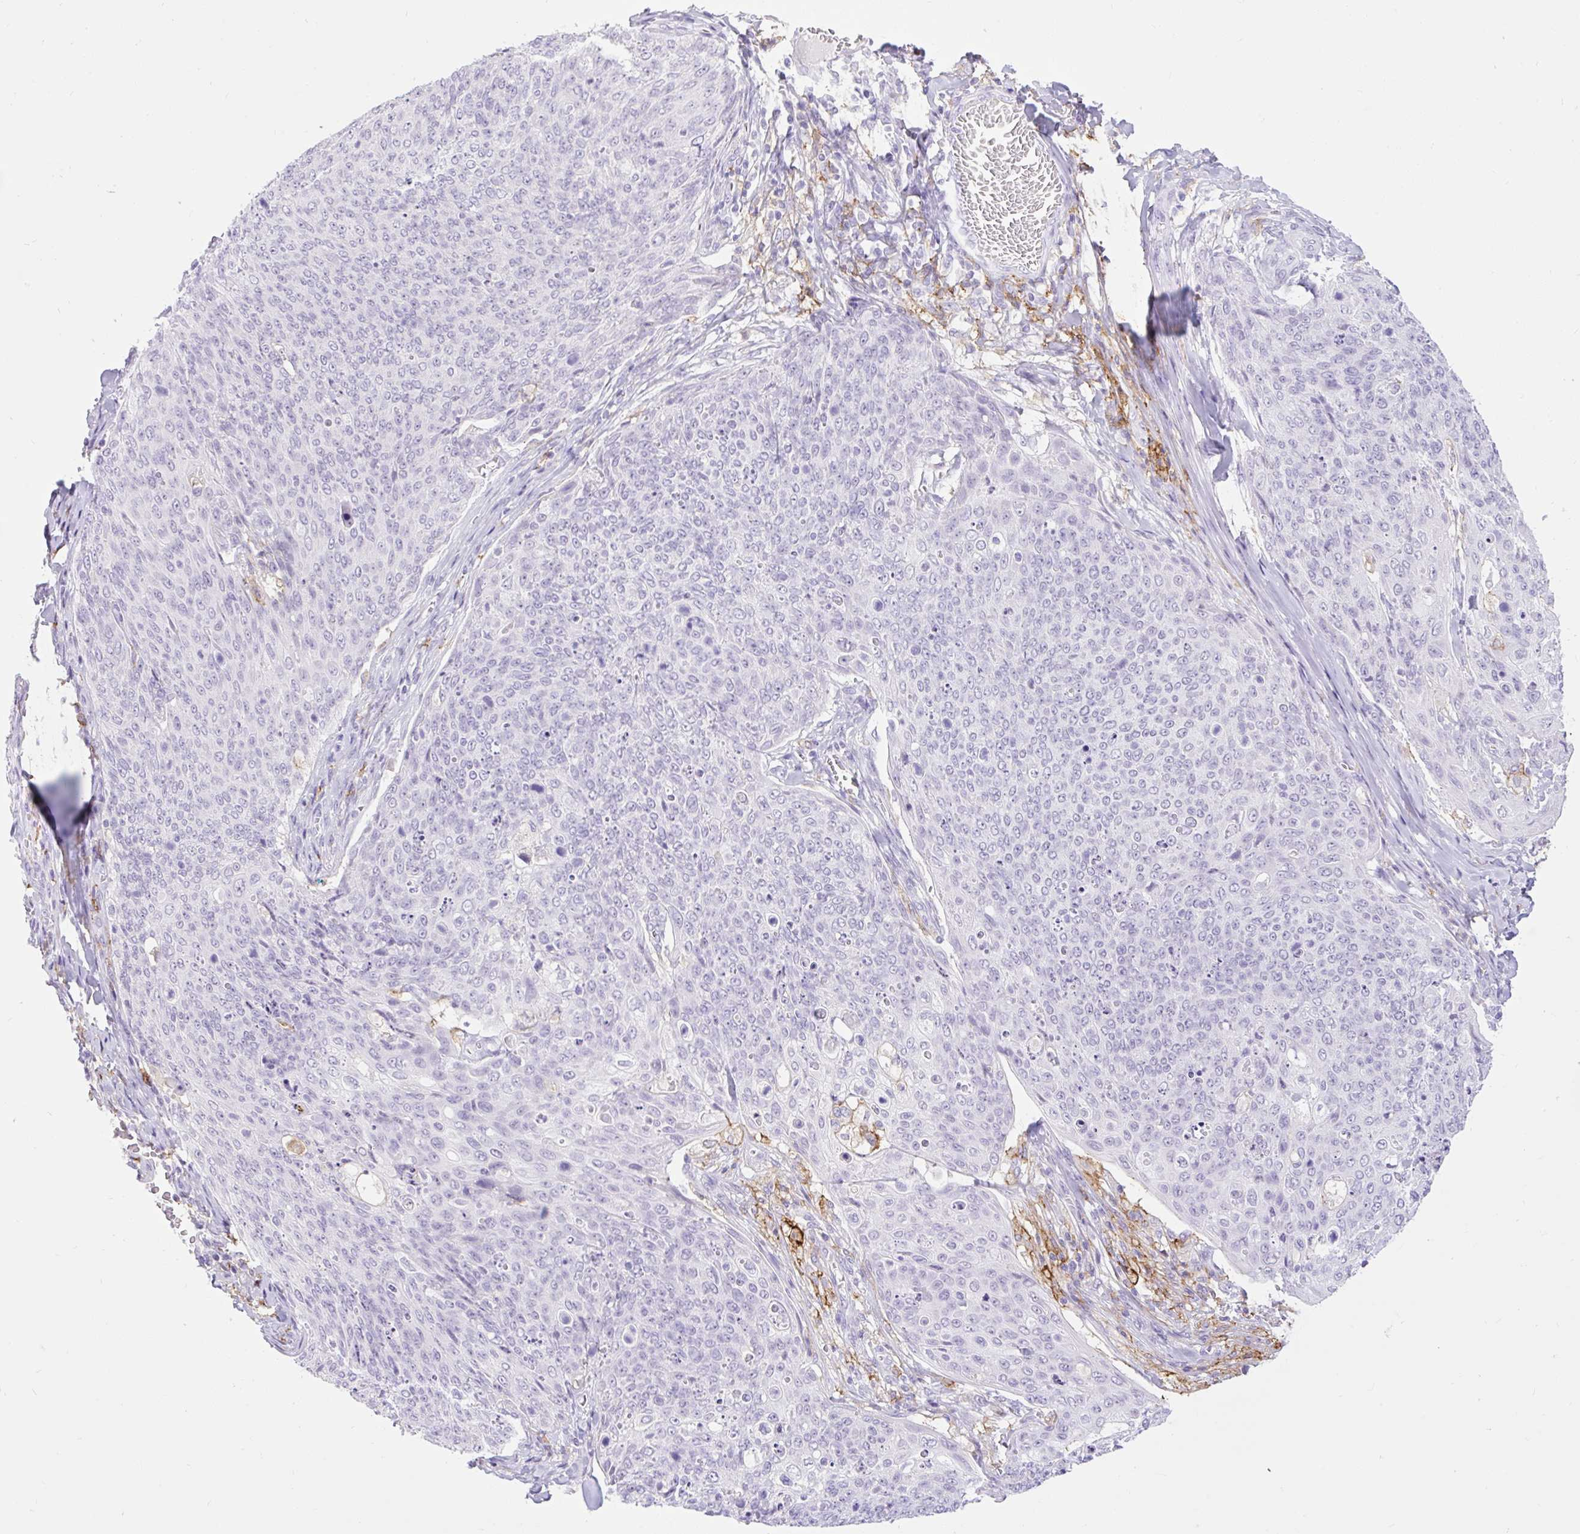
{"staining": {"intensity": "negative", "quantity": "none", "location": "none"}, "tissue": "skin cancer", "cell_type": "Tumor cells", "image_type": "cancer", "snomed": [{"axis": "morphology", "description": "Squamous cell carcinoma, NOS"}, {"axis": "topography", "description": "Skin"}, {"axis": "topography", "description": "Vulva"}], "caption": "Immunohistochemistry micrograph of neoplastic tissue: squamous cell carcinoma (skin) stained with DAB displays no significant protein staining in tumor cells.", "gene": "SIGLEC1", "patient": {"sex": "female", "age": 85}}